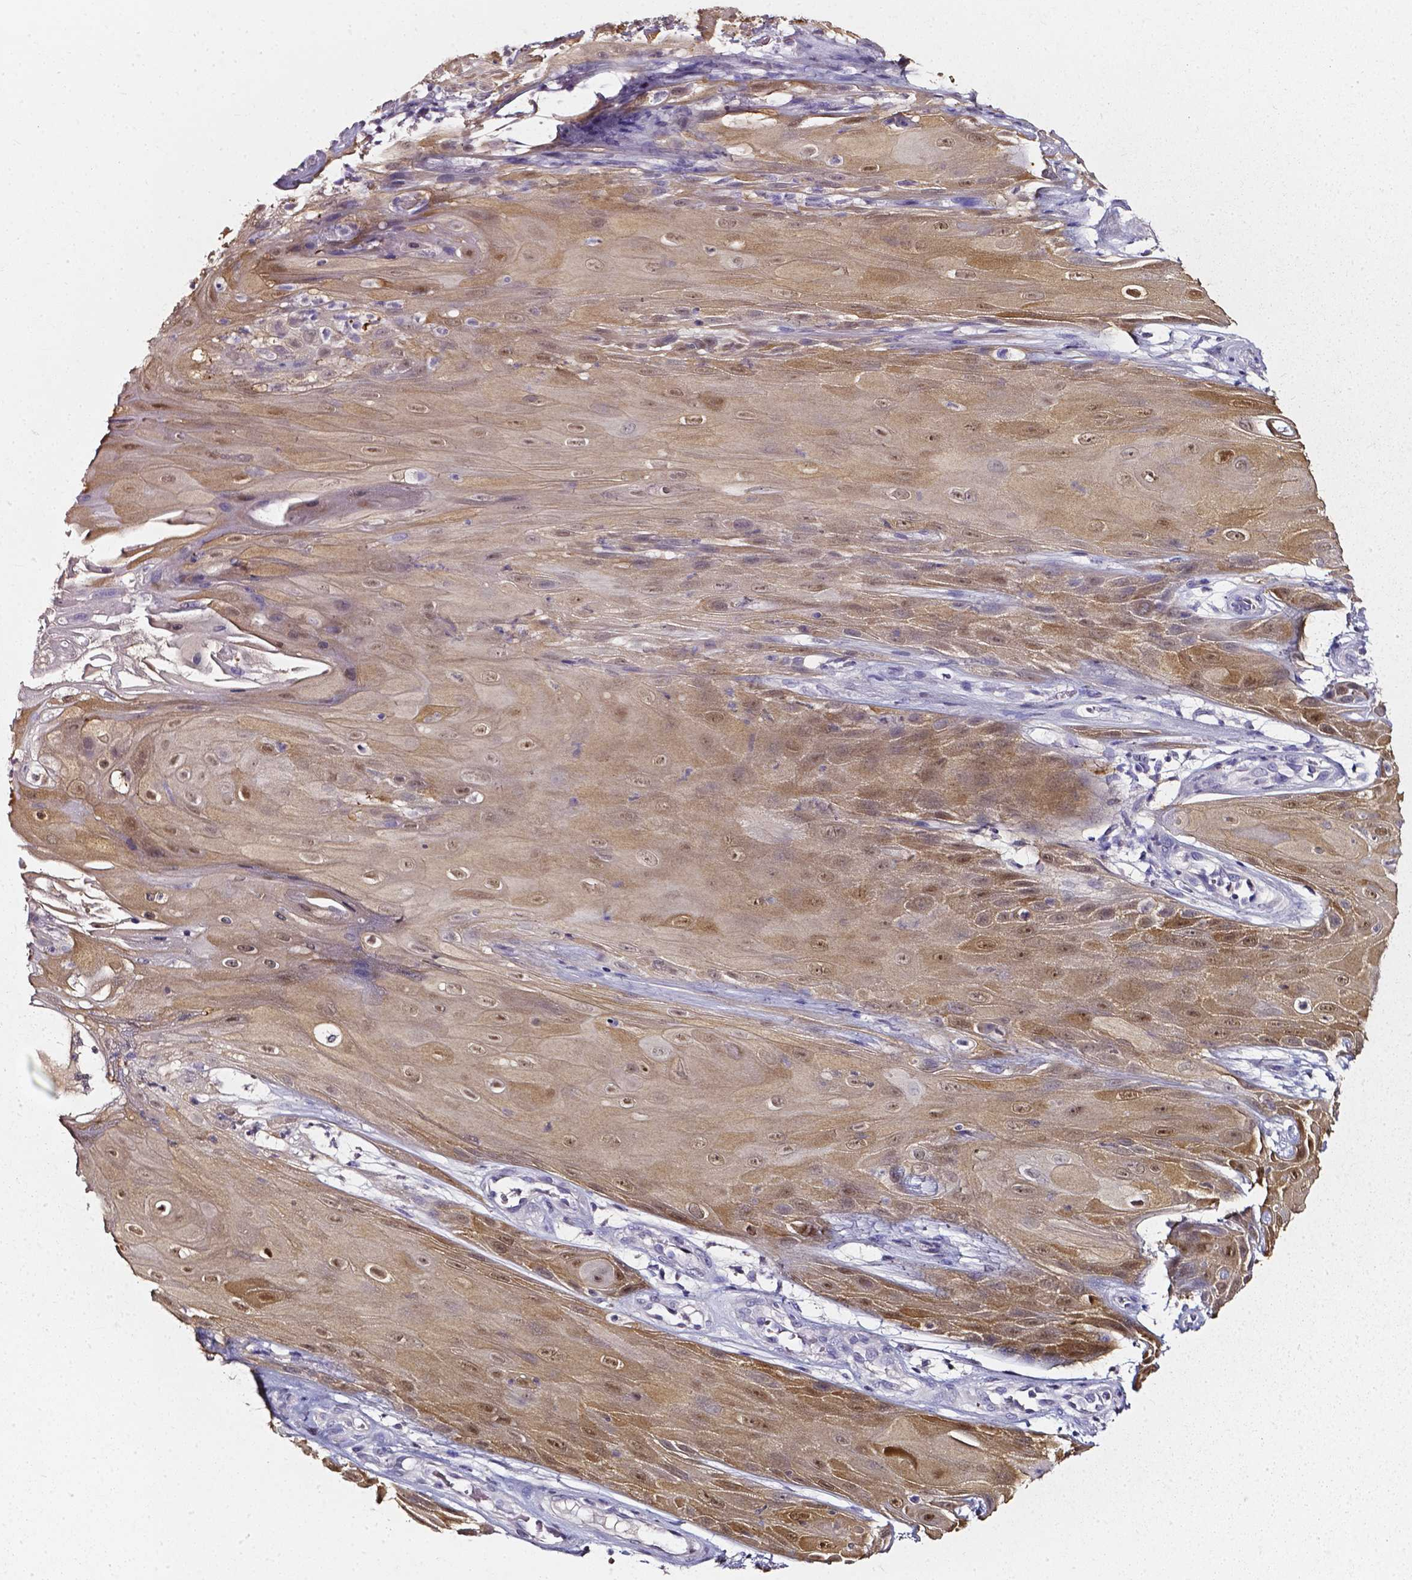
{"staining": {"intensity": "weak", "quantity": "25%-75%", "location": "cytoplasmic/membranous,nuclear"}, "tissue": "skin cancer", "cell_type": "Tumor cells", "image_type": "cancer", "snomed": [{"axis": "morphology", "description": "Squamous cell carcinoma, NOS"}, {"axis": "topography", "description": "Skin"}], "caption": "An image of skin cancer stained for a protein exhibits weak cytoplasmic/membranous and nuclear brown staining in tumor cells.", "gene": "AKR1B10", "patient": {"sex": "male", "age": 62}}